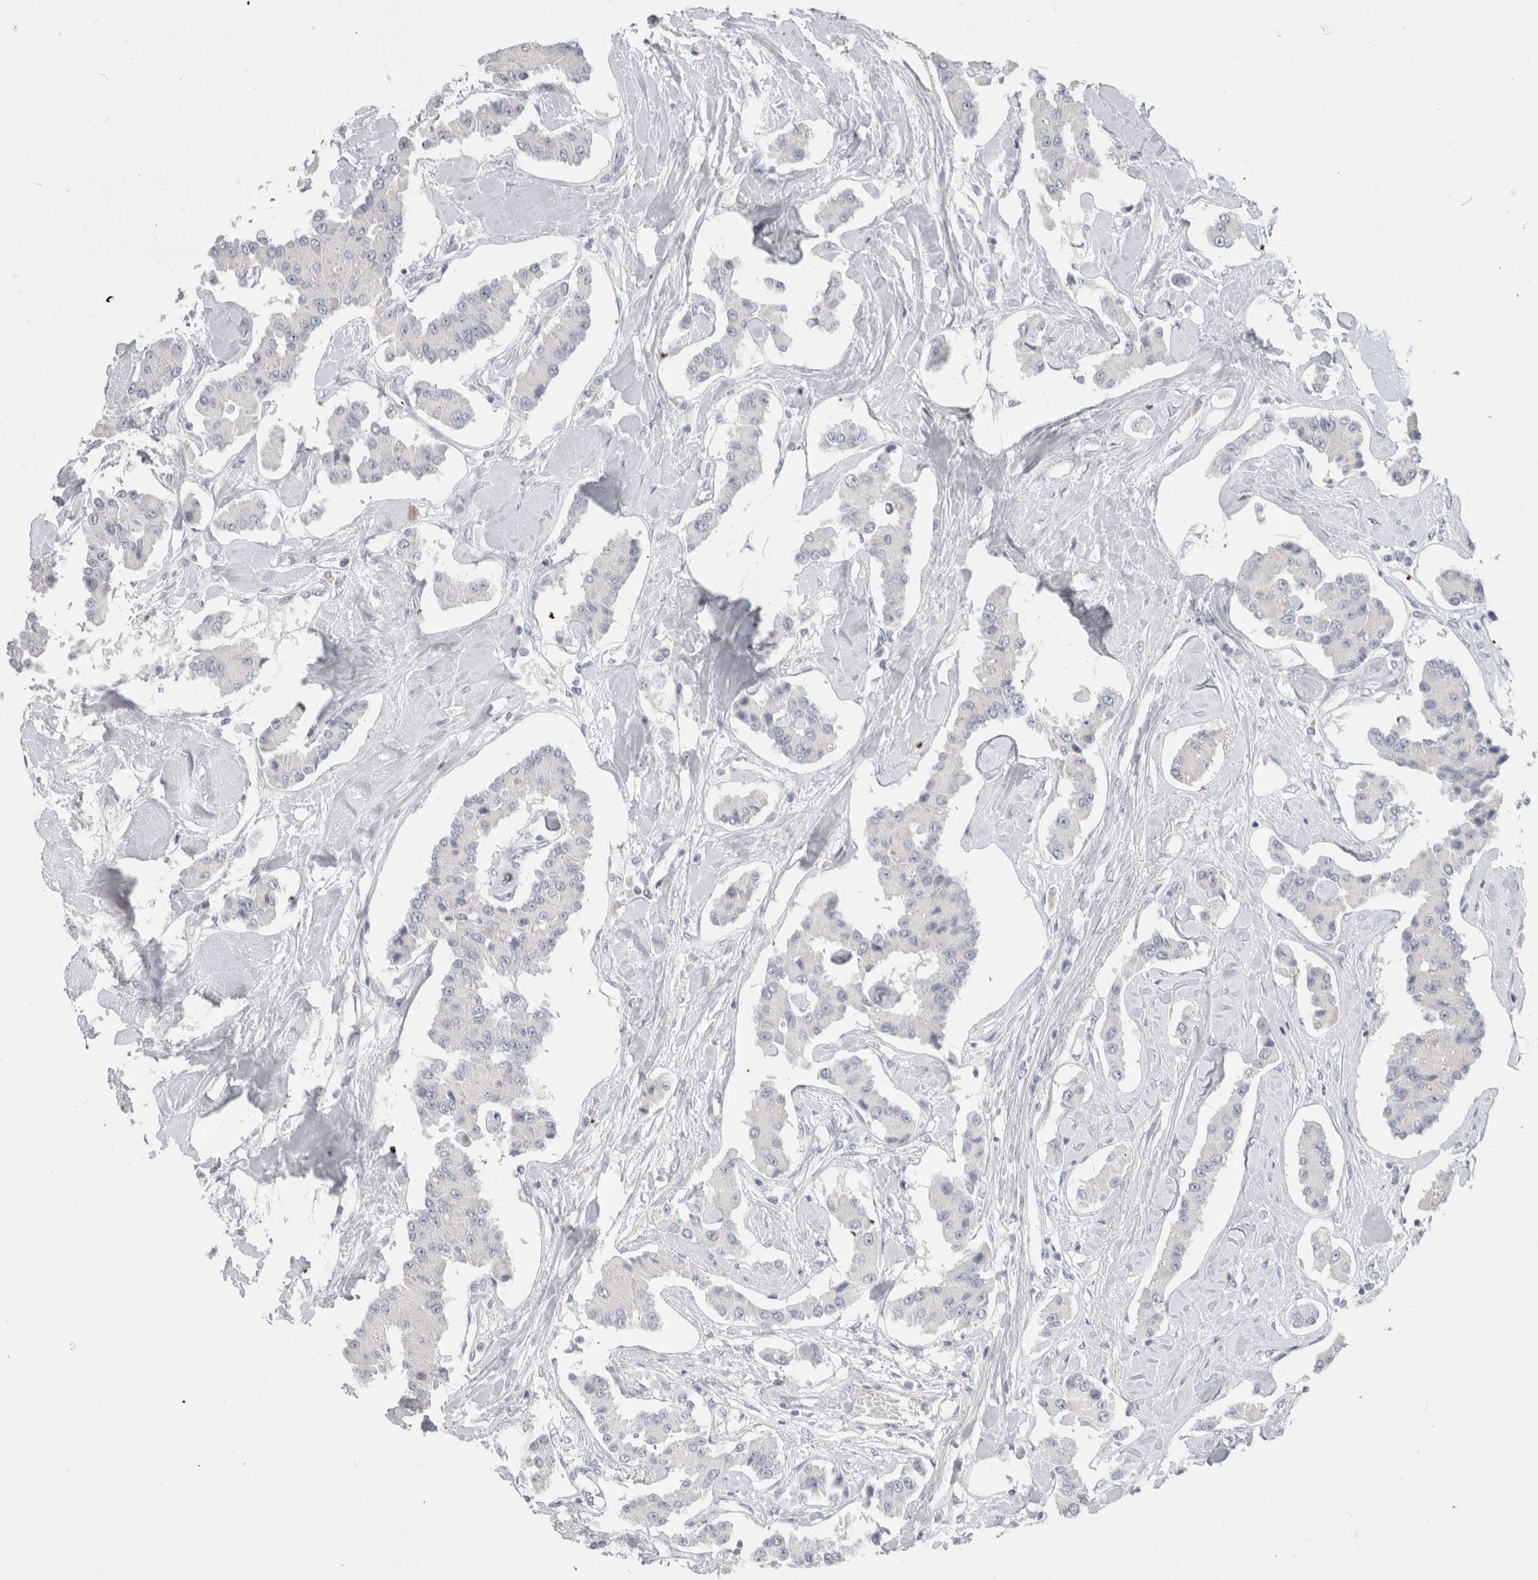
{"staining": {"intensity": "negative", "quantity": "none", "location": "none"}, "tissue": "carcinoid", "cell_type": "Tumor cells", "image_type": "cancer", "snomed": [{"axis": "morphology", "description": "Carcinoid, malignant, NOS"}, {"axis": "topography", "description": "Pancreas"}], "caption": "High power microscopy image of an immunohistochemistry micrograph of carcinoid, revealing no significant expression in tumor cells.", "gene": "SLC6A1", "patient": {"sex": "male", "age": 41}}